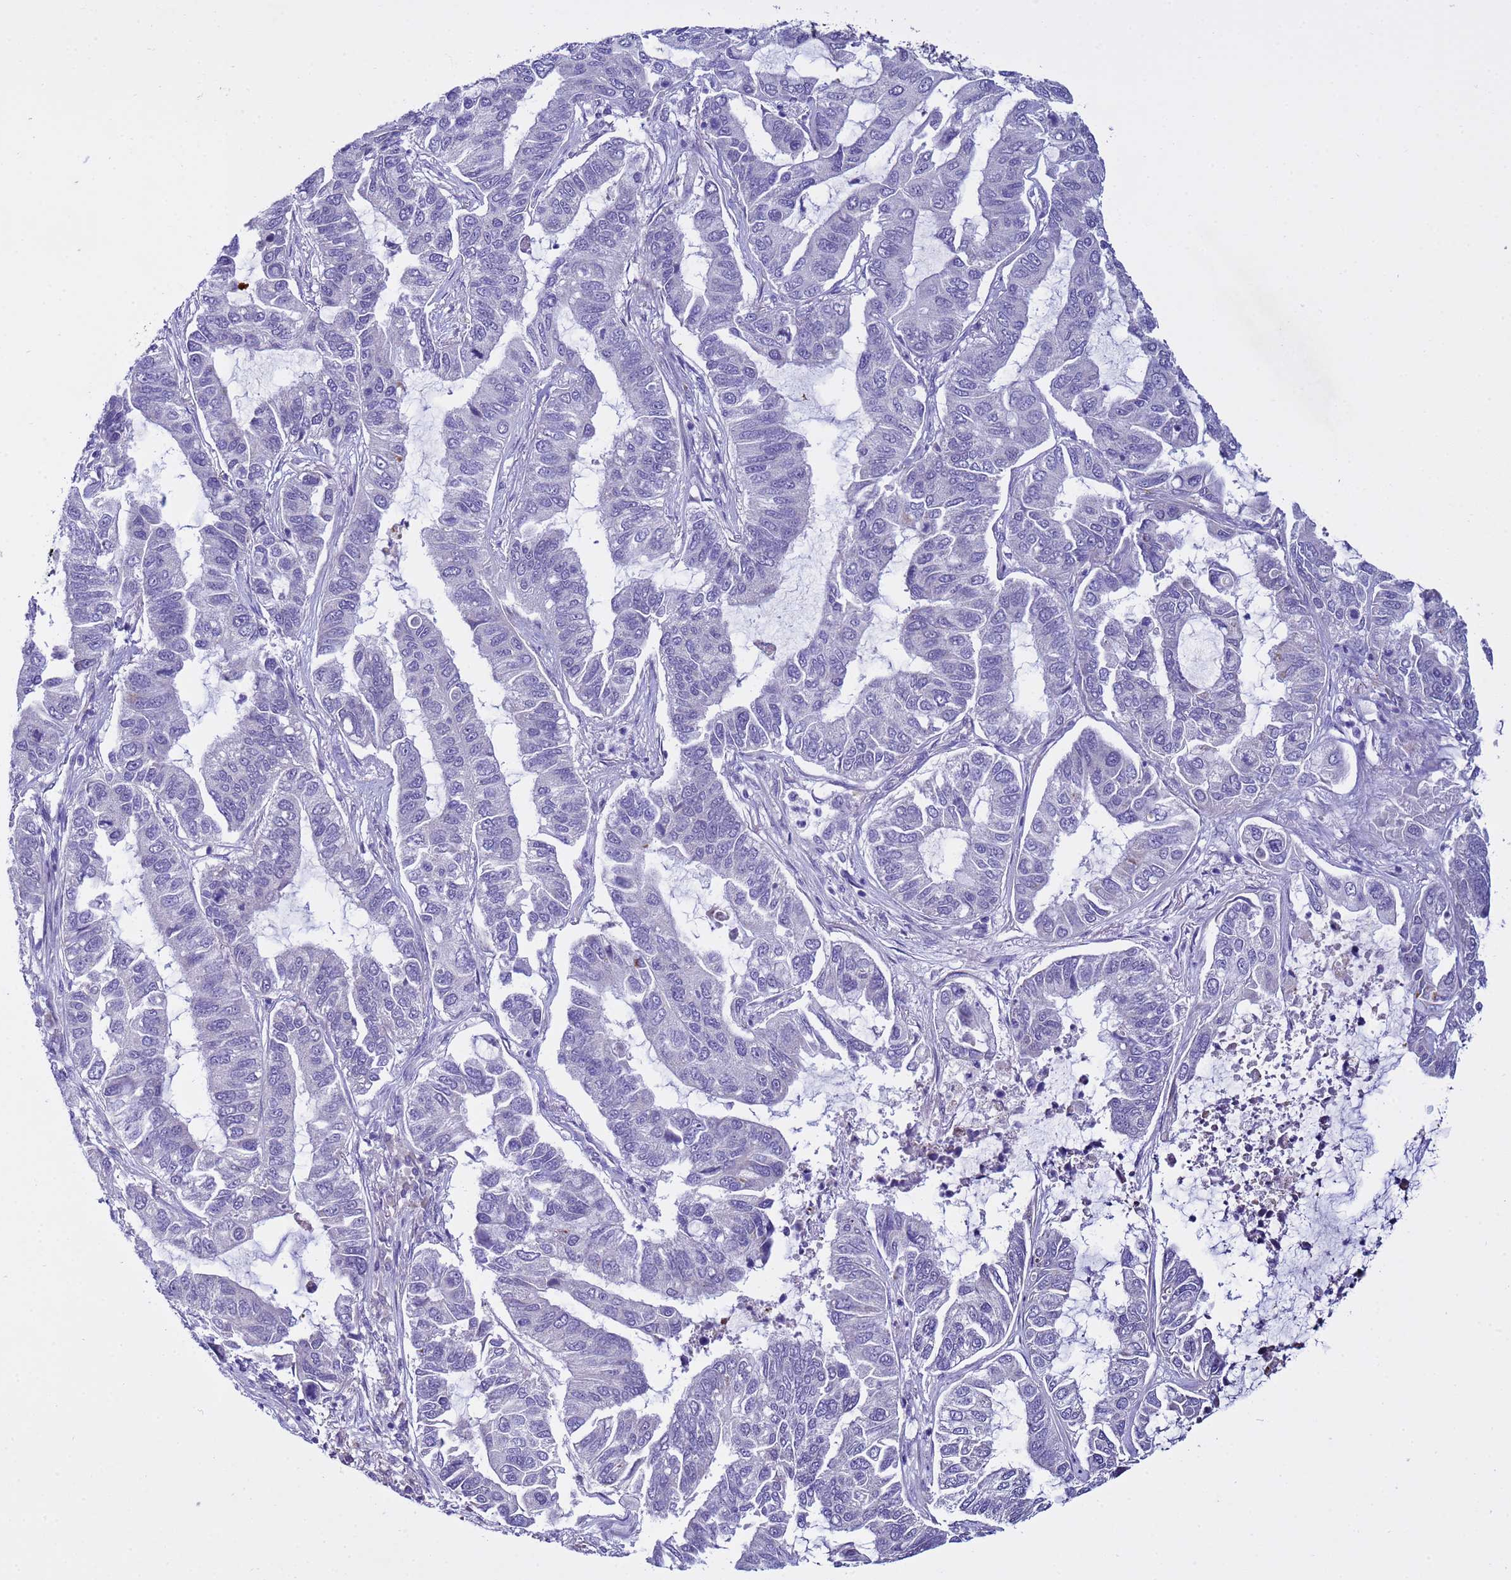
{"staining": {"intensity": "negative", "quantity": "none", "location": "none"}, "tissue": "lung cancer", "cell_type": "Tumor cells", "image_type": "cancer", "snomed": [{"axis": "morphology", "description": "Adenocarcinoma, NOS"}, {"axis": "topography", "description": "Lung"}], "caption": "The histopathology image shows no significant staining in tumor cells of lung cancer.", "gene": "IGSF11", "patient": {"sex": "male", "age": 64}}